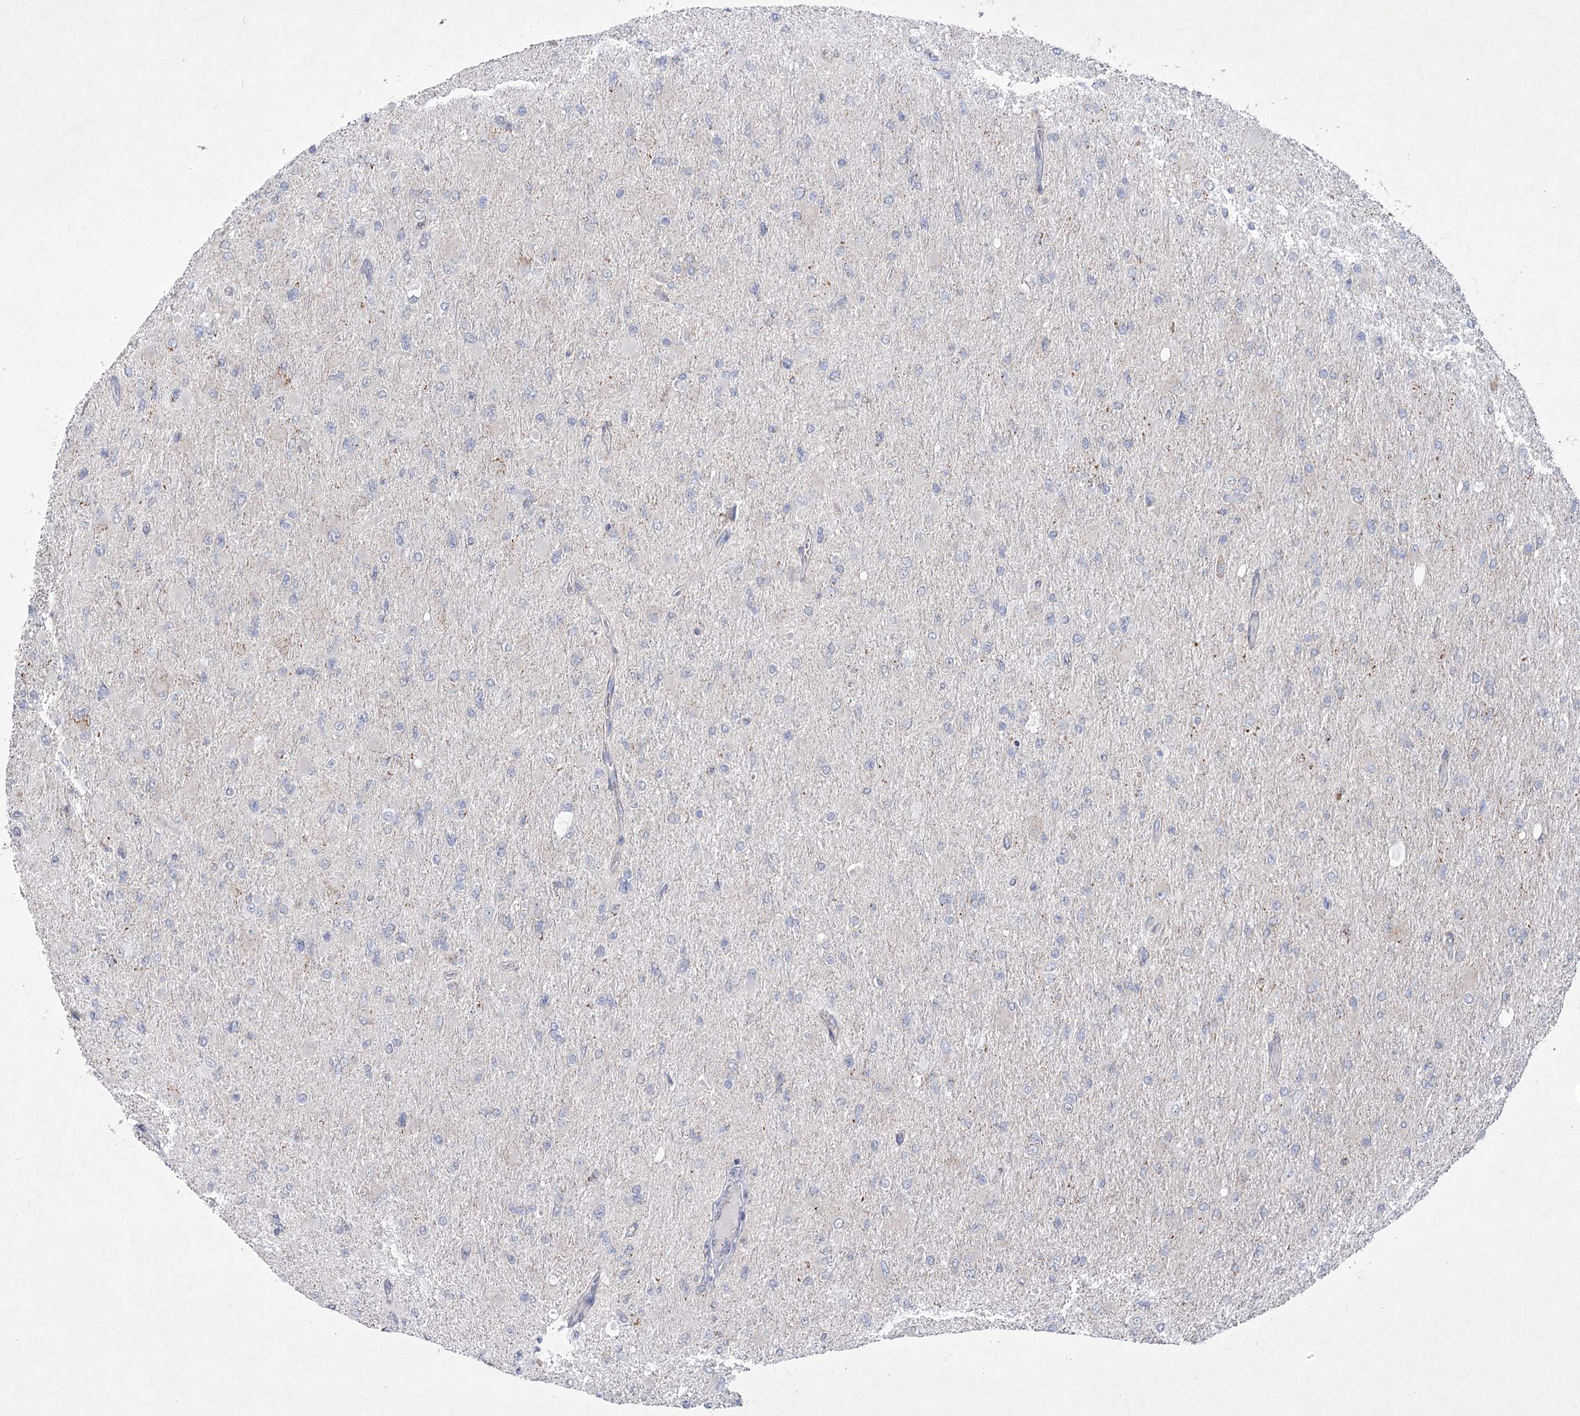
{"staining": {"intensity": "negative", "quantity": "none", "location": "none"}, "tissue": "glioma", "cell_type": "Tumor cells", "image_type": "cancer", "snomed": [{"axis": "morphology", "description": "Glioma, malignant, High grade"}, {"axis": "topography", "description": "Cerebral cortex"}], "caption": "DAB (3,3'-diaminobenzidine) immunohistochemical staining of human glioma reveals no significant positivity in tumor cells.", "gene": "PDHB", "patient": {"sex": "female", "age": 36}}